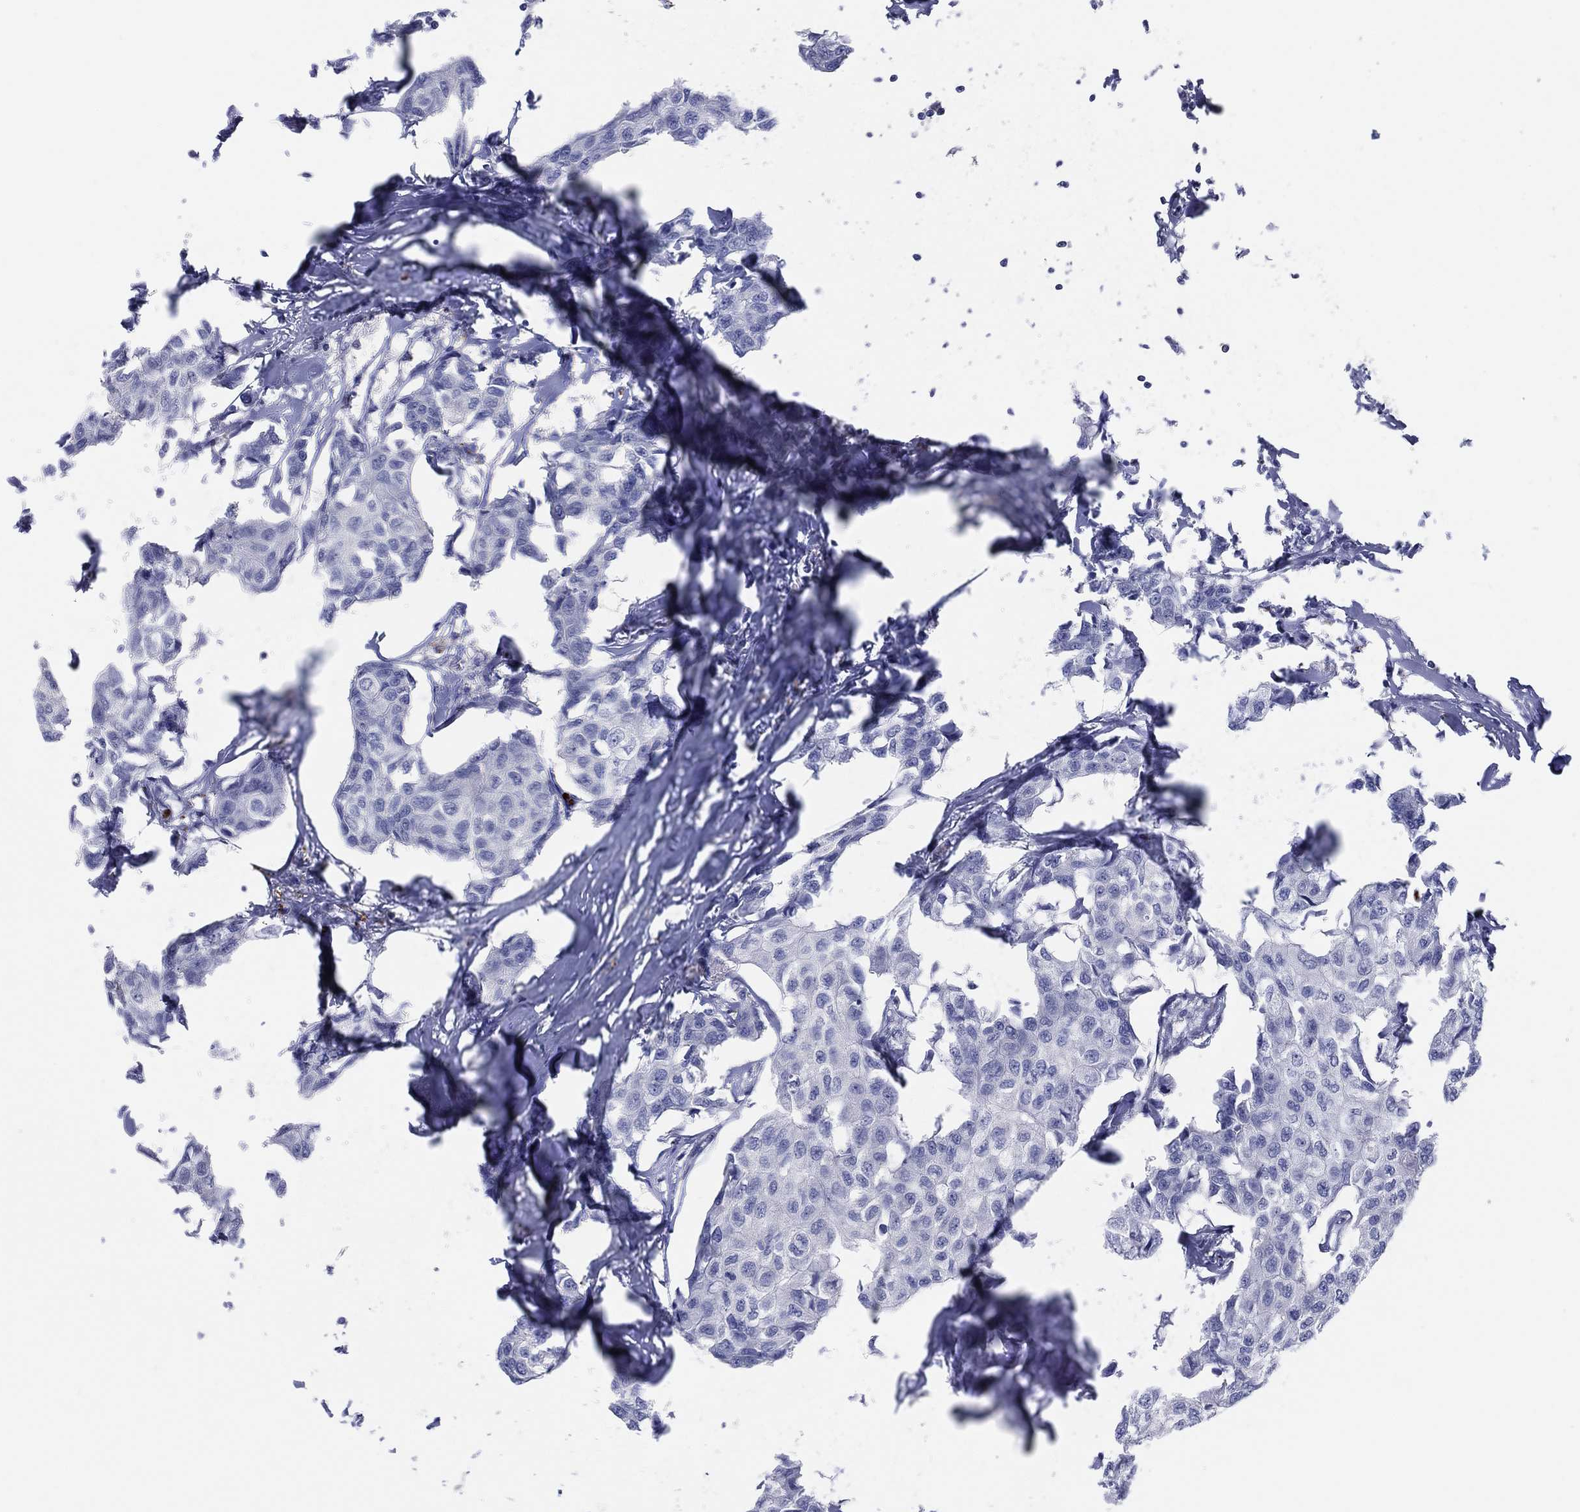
{"staining": {"intensity": "negative", "quantity": "none", "location": "none"}, "tissue": "breast cancer", "cell_type": "Tumor cells", "image_type": "cancer", "snomed": [{"axis": "morphology", "description": "Duct carcinoma"}, {"axis": "topography", "description": "Breast"}], "caption": "IHC photomicrograph of neoplastic tissue: human breast invasive ductal carcinoma stained with DAB (3,3'-diaminobenzidine) exhibits no significant protein expression in tumor cells. Nuclei are stained in blue.", "gene": "PLAC8", "patient": {"sex": "female", "age": 80}}